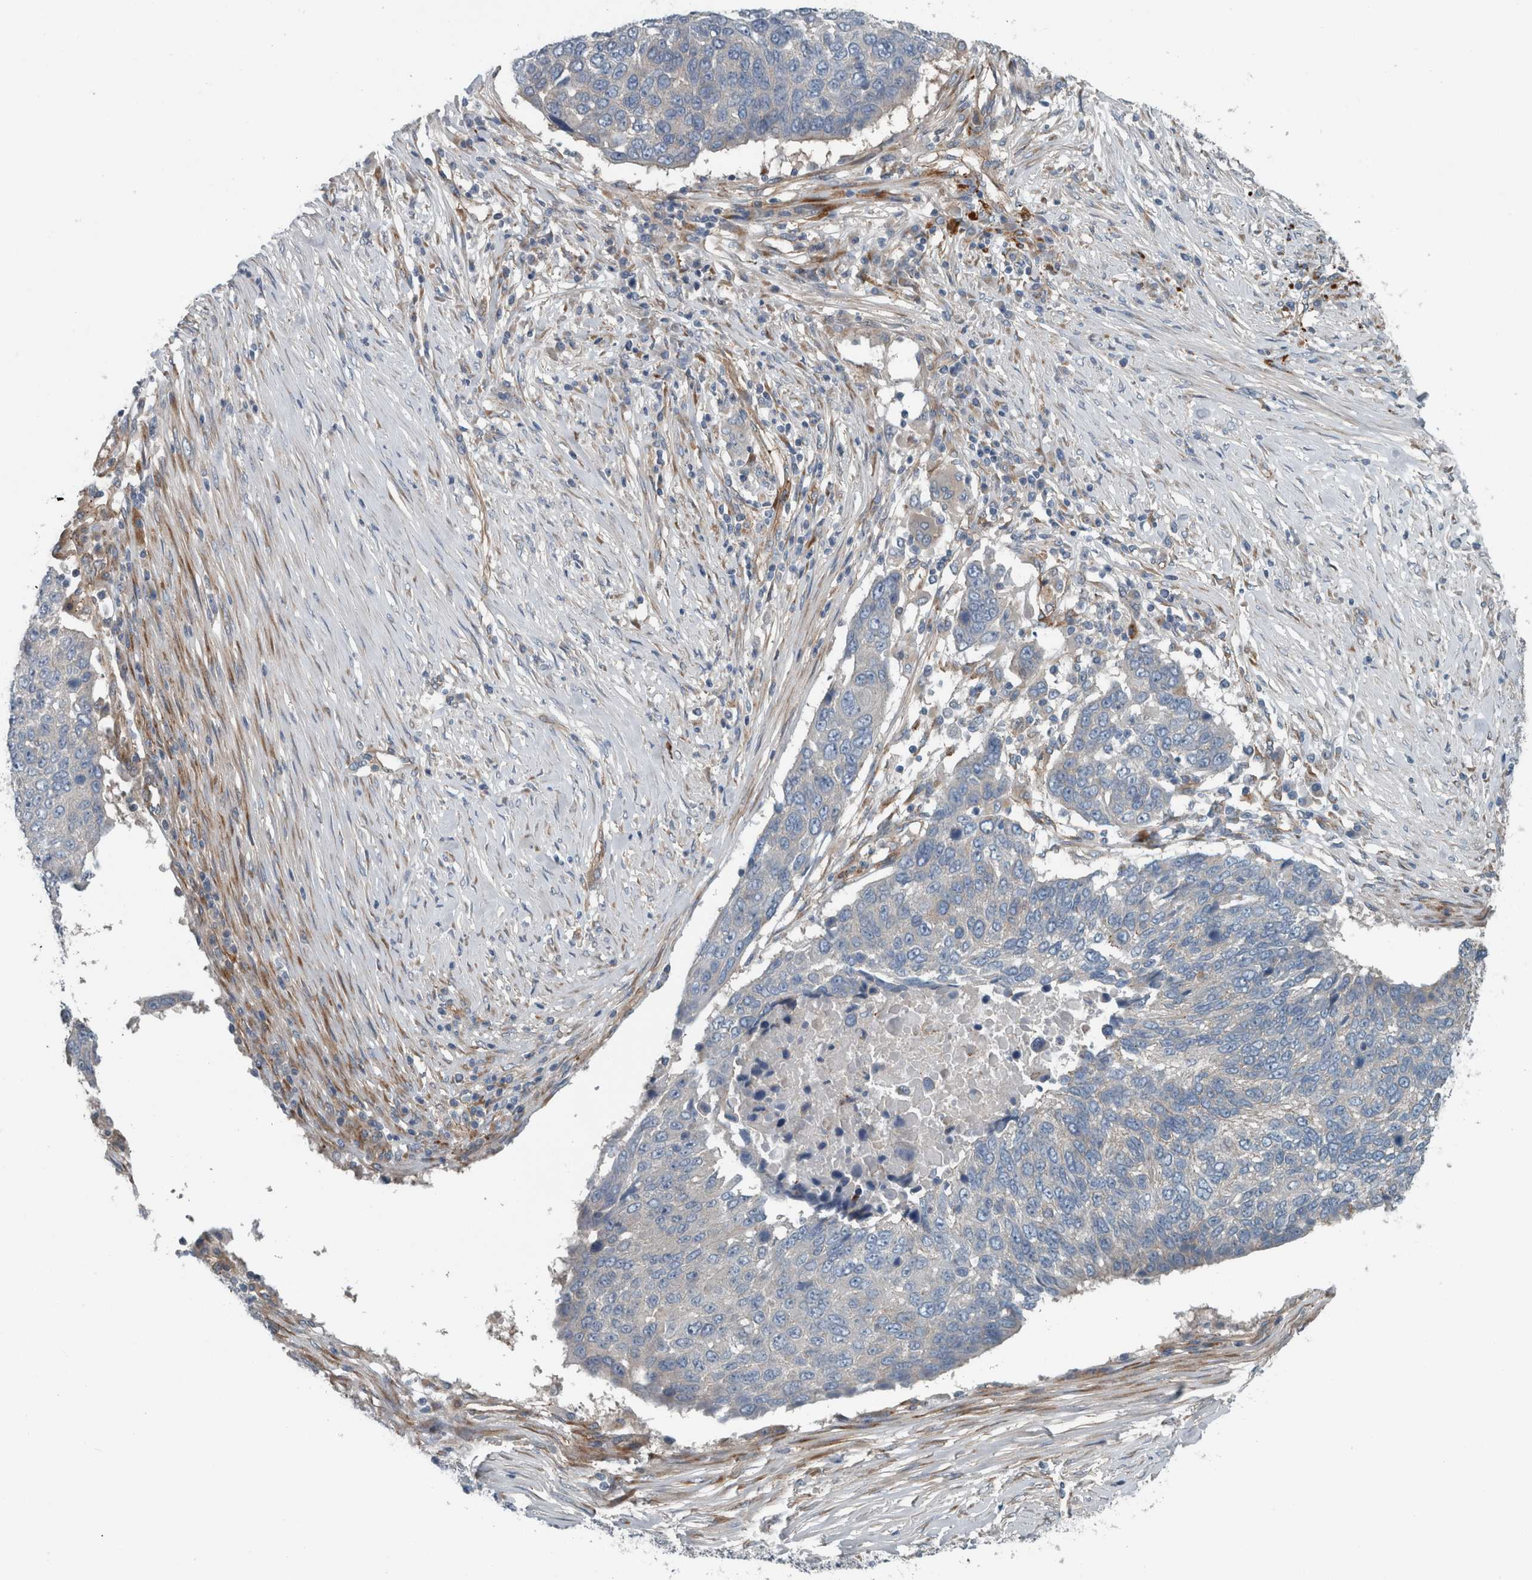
{"staining": {"intensity": "negative", "quantity": "none", "location": "none"}, "tissue": "lung cancer", "cell_type": "Tumor cells", "image_type": "cancer", "snomed": [{"axis": "morphology", "description": "Squamous cell carcinoma, NOS"}, {"axis": "topography", "description": "Lung"}], "caption": "Immunohistochemical staining of human lung squamous cell carcinoma reveals no significant positivity in tumor cells.", "gene": "GLT8D2", "patient": {"sex": "male", "age": 66}}